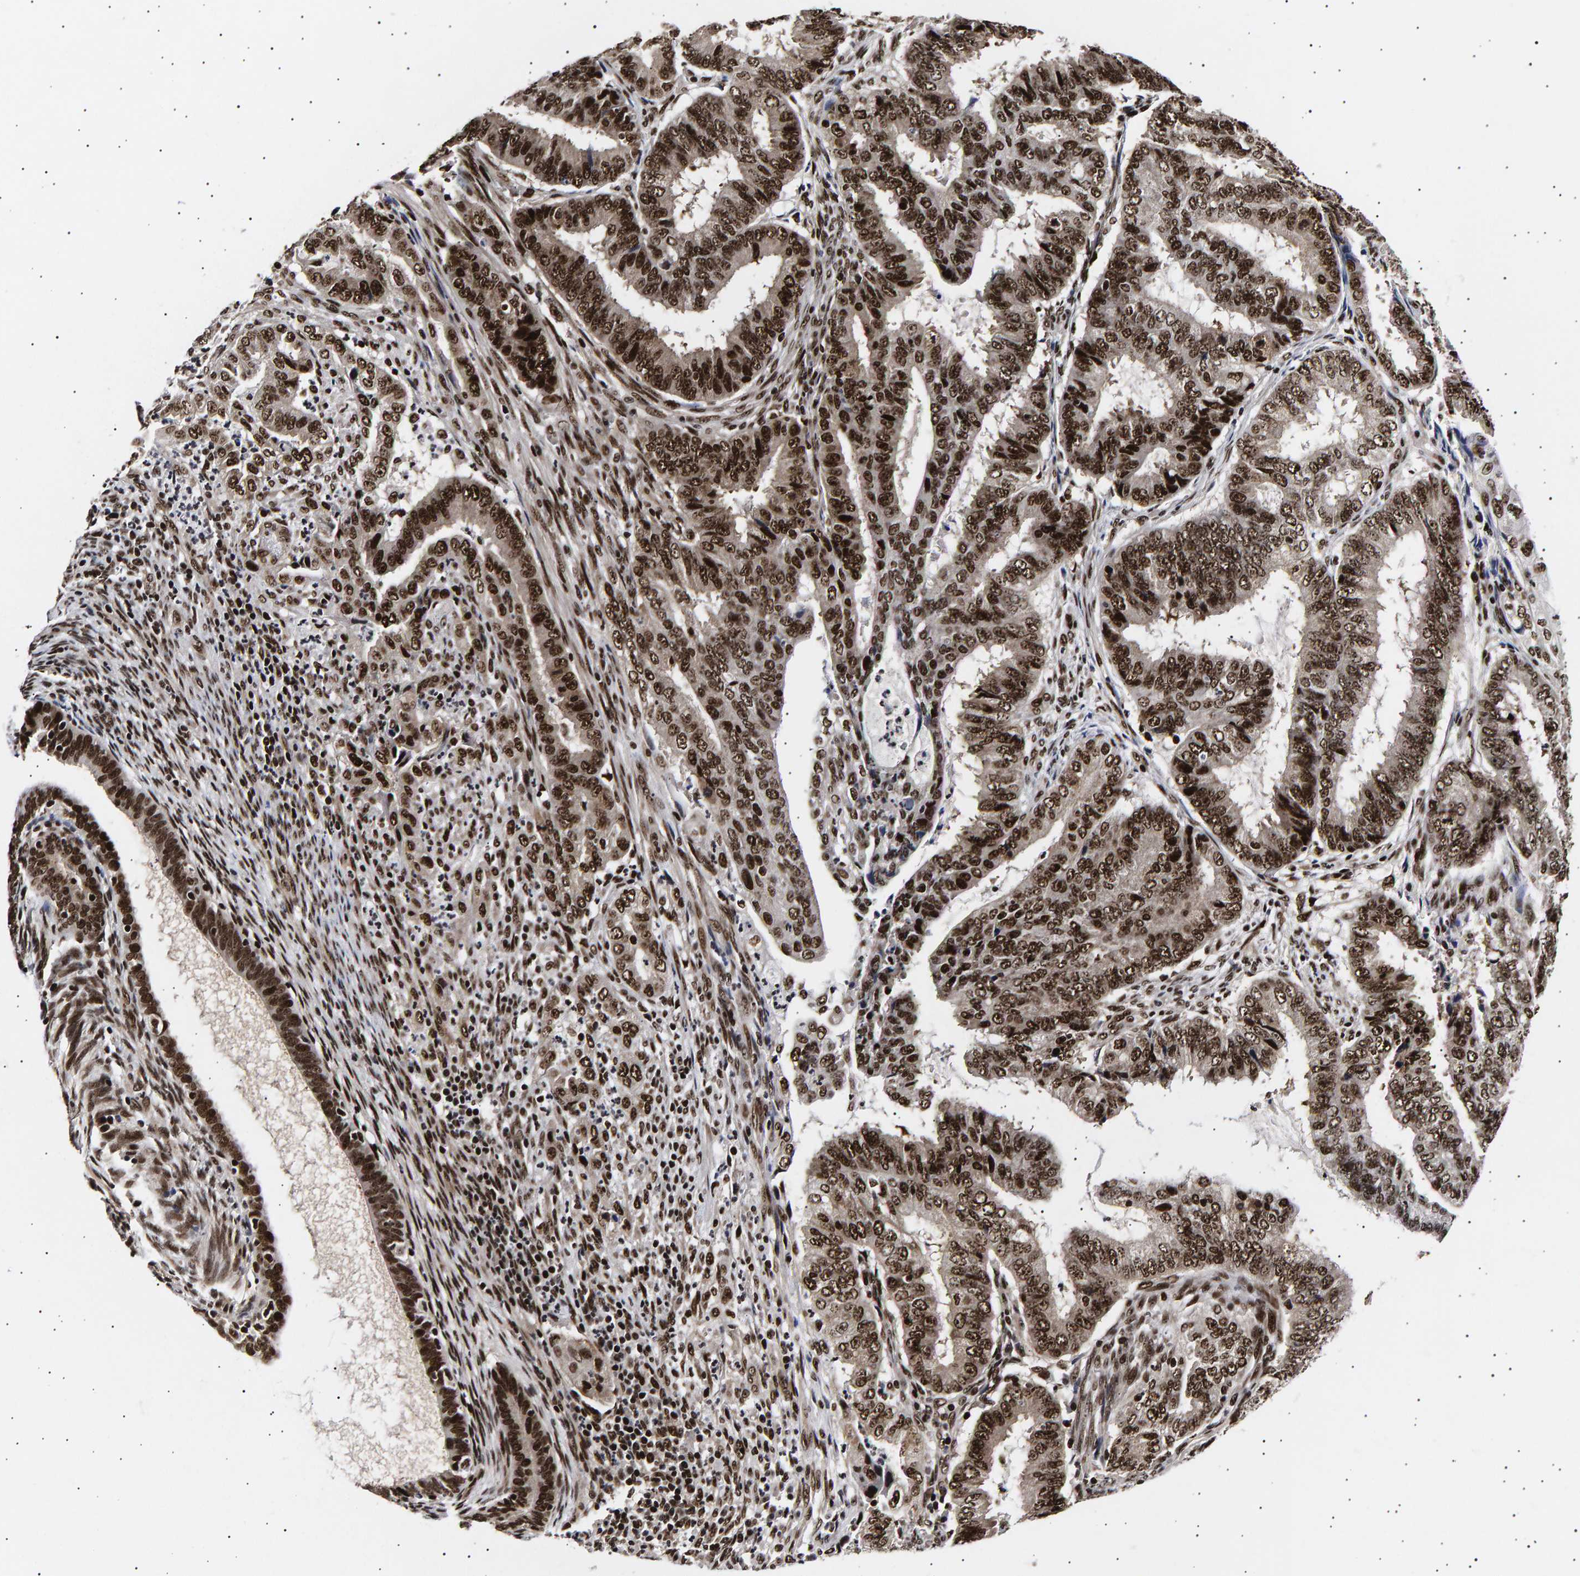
{"staining": {"intensity": "strong", "quantity": ">75%", "location": "nuclear"}, "tissue": "endometrial cancer", "cell_type": "Tumor cells", "image_type": "cancer", "snomed": [{"axis": "morphology", "description": "Adenocarcinoma, NOS"}, {"axis": "topography", "description": "Endometrium"}], "caption": "Human endometrial cancer (adenocarcinoma) stained with a protein marker displays strong staining in tumor cells.", "gene": "ANKRD40", "patient": {"sex": "female", "age": 51}}